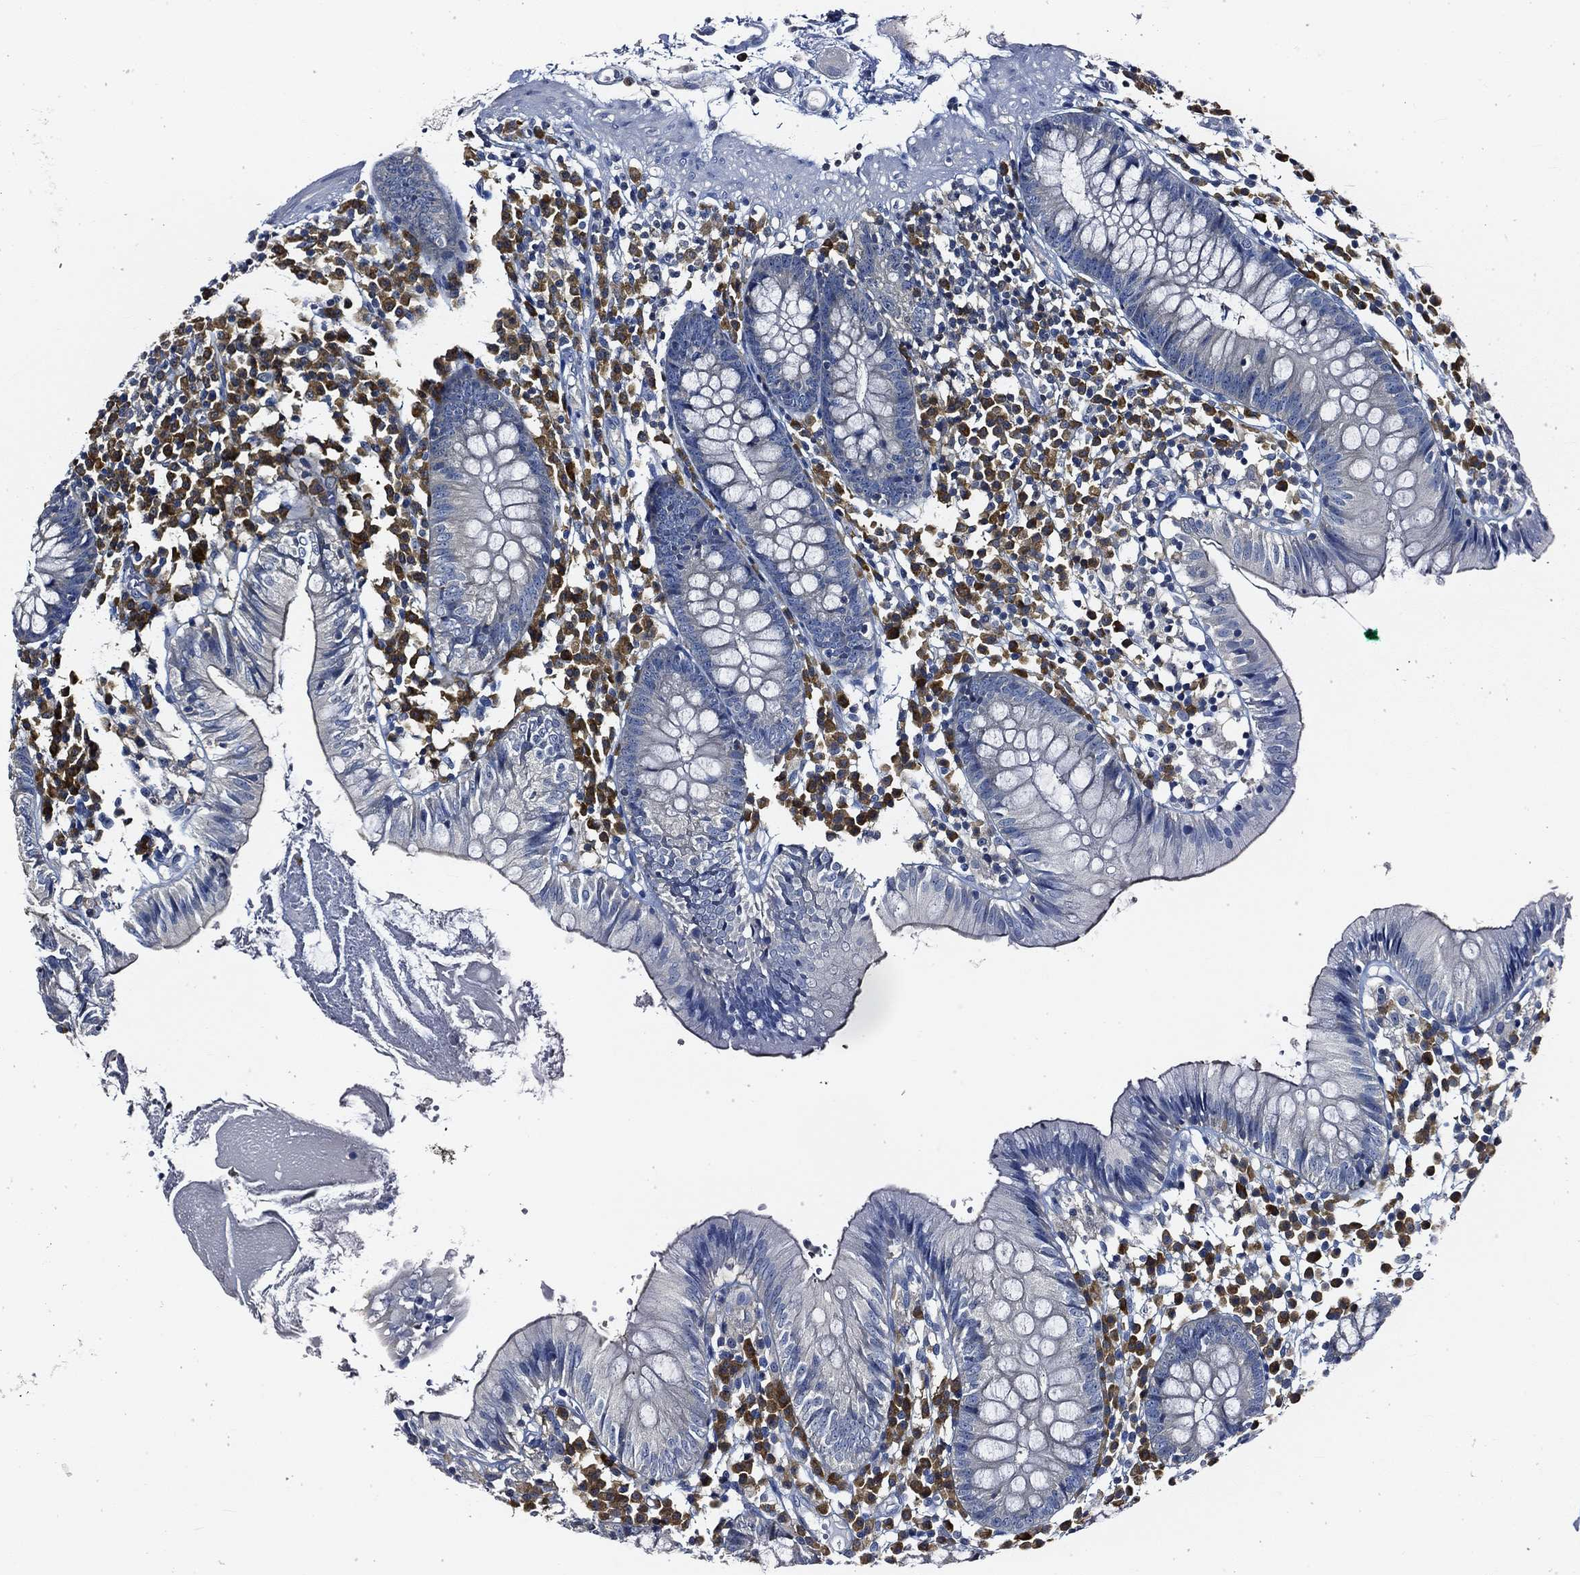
{"staining": {"intensity": "negative", "quantity": "none", "location": "none"}, "tissue": "colon", "cell_type": "Endothelial cells", "image_type": "normal", "snomed": [{"axis": "morphology", "description": "Normal tissue, NOS"}, {"axis": "topography", "description": "Rectum"}], "caption": "Endothelial cells show no significant protein expression in unremarkable colon. Nuclei are stained in blue.", "gene": "POU2F2", "patient": {"sex": "male", "age": 70}}